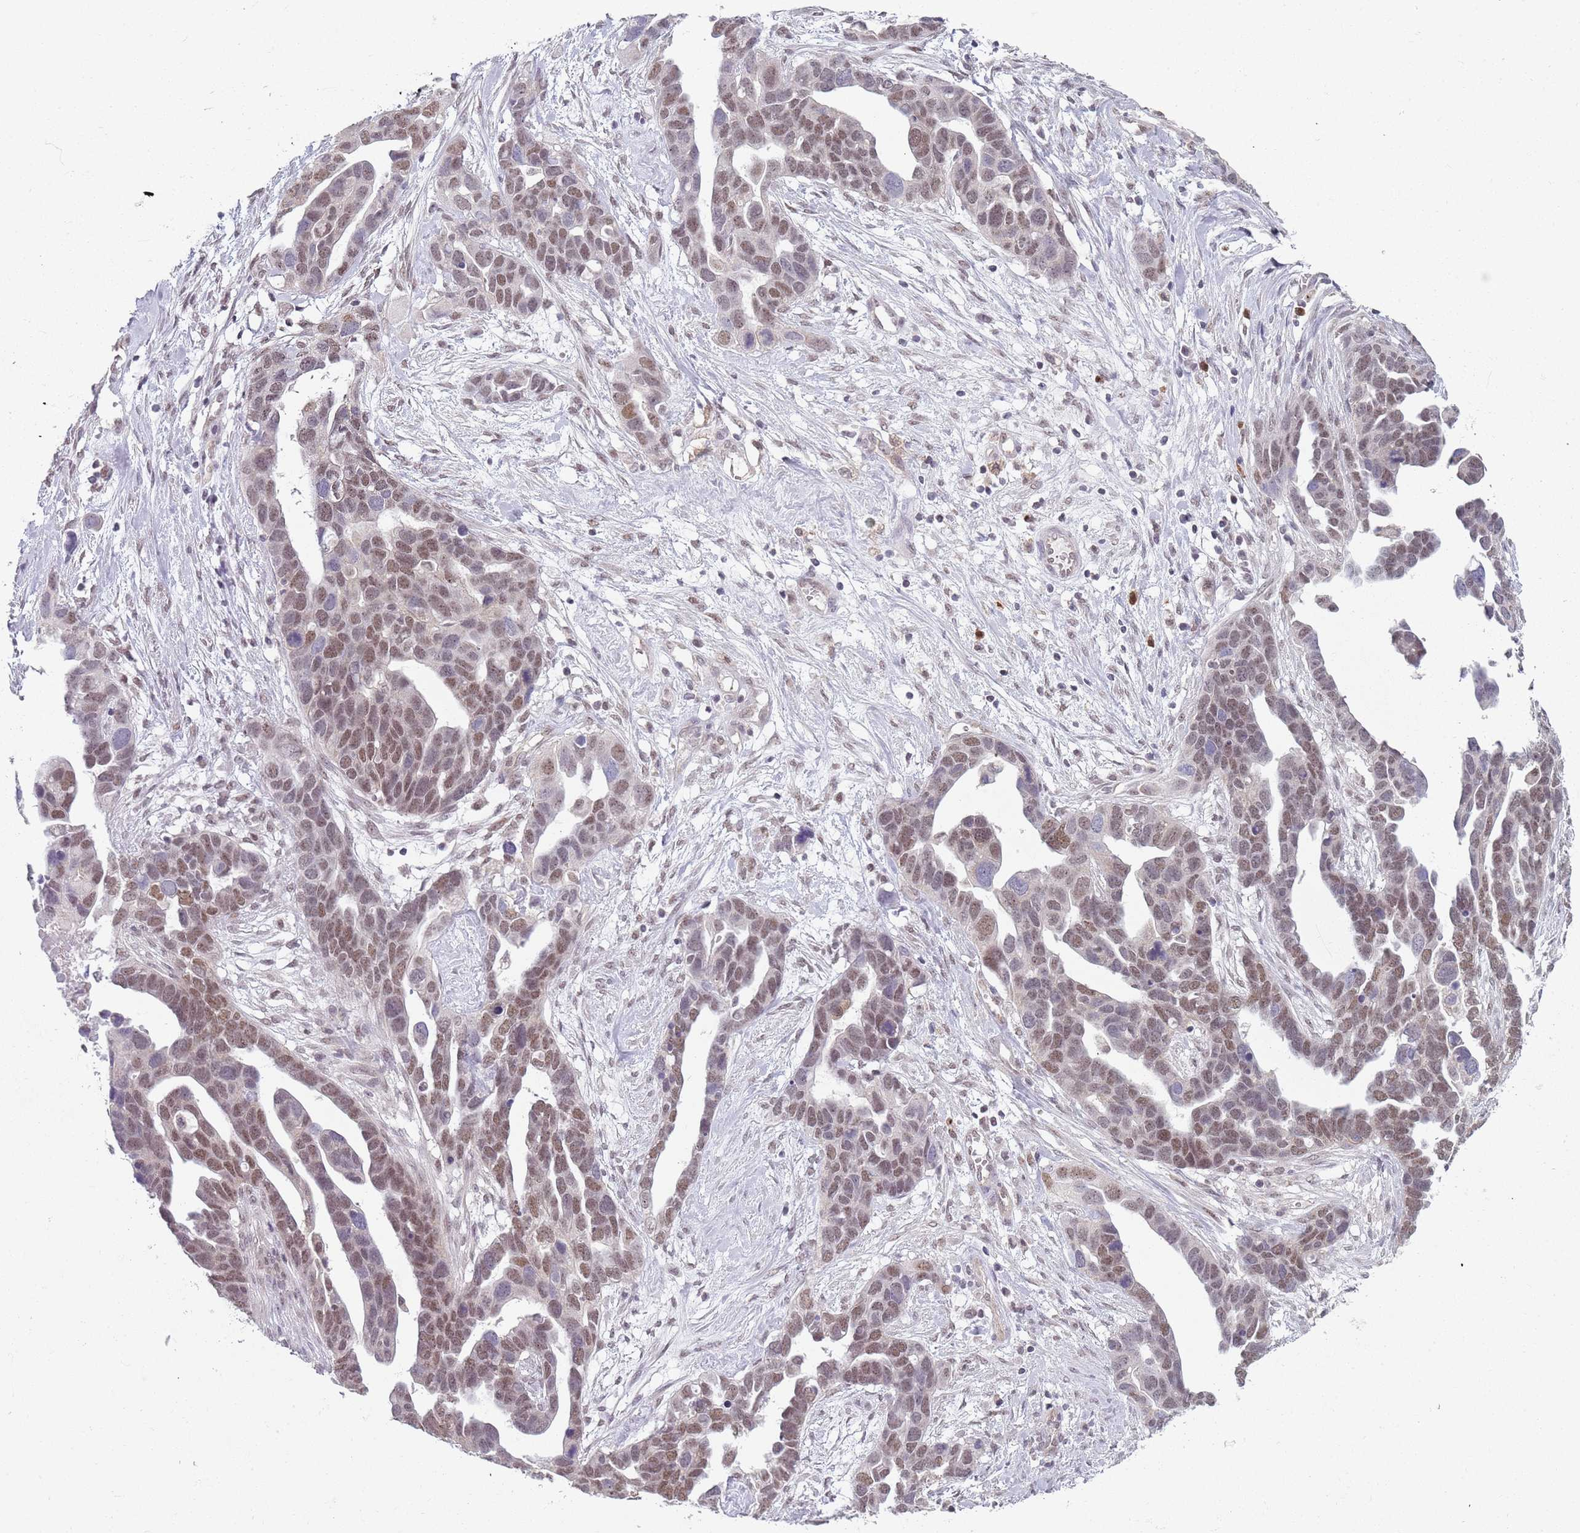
{"staining": {"intensity": "moderate", "quantity": "25%-75%", "location": "nuclear"}, "tissue": "ovarian cancer", "cell_type": "Tumor cells", "image_type": "cancer", "snomed": [{"axis": "morphology", "description": "Cystadenocarcinoma, serous, NOS"}, {"axis": "topography", "description": "Ovary"}], "caption": "Ovarian cancer tissue reveals moderate nuclear positivity in about 25%-75% of tumor cells, visualized by immunohistochemistry.", "gene": "SMARCAL1", "patient": {"sex": "female", "age": 54}}